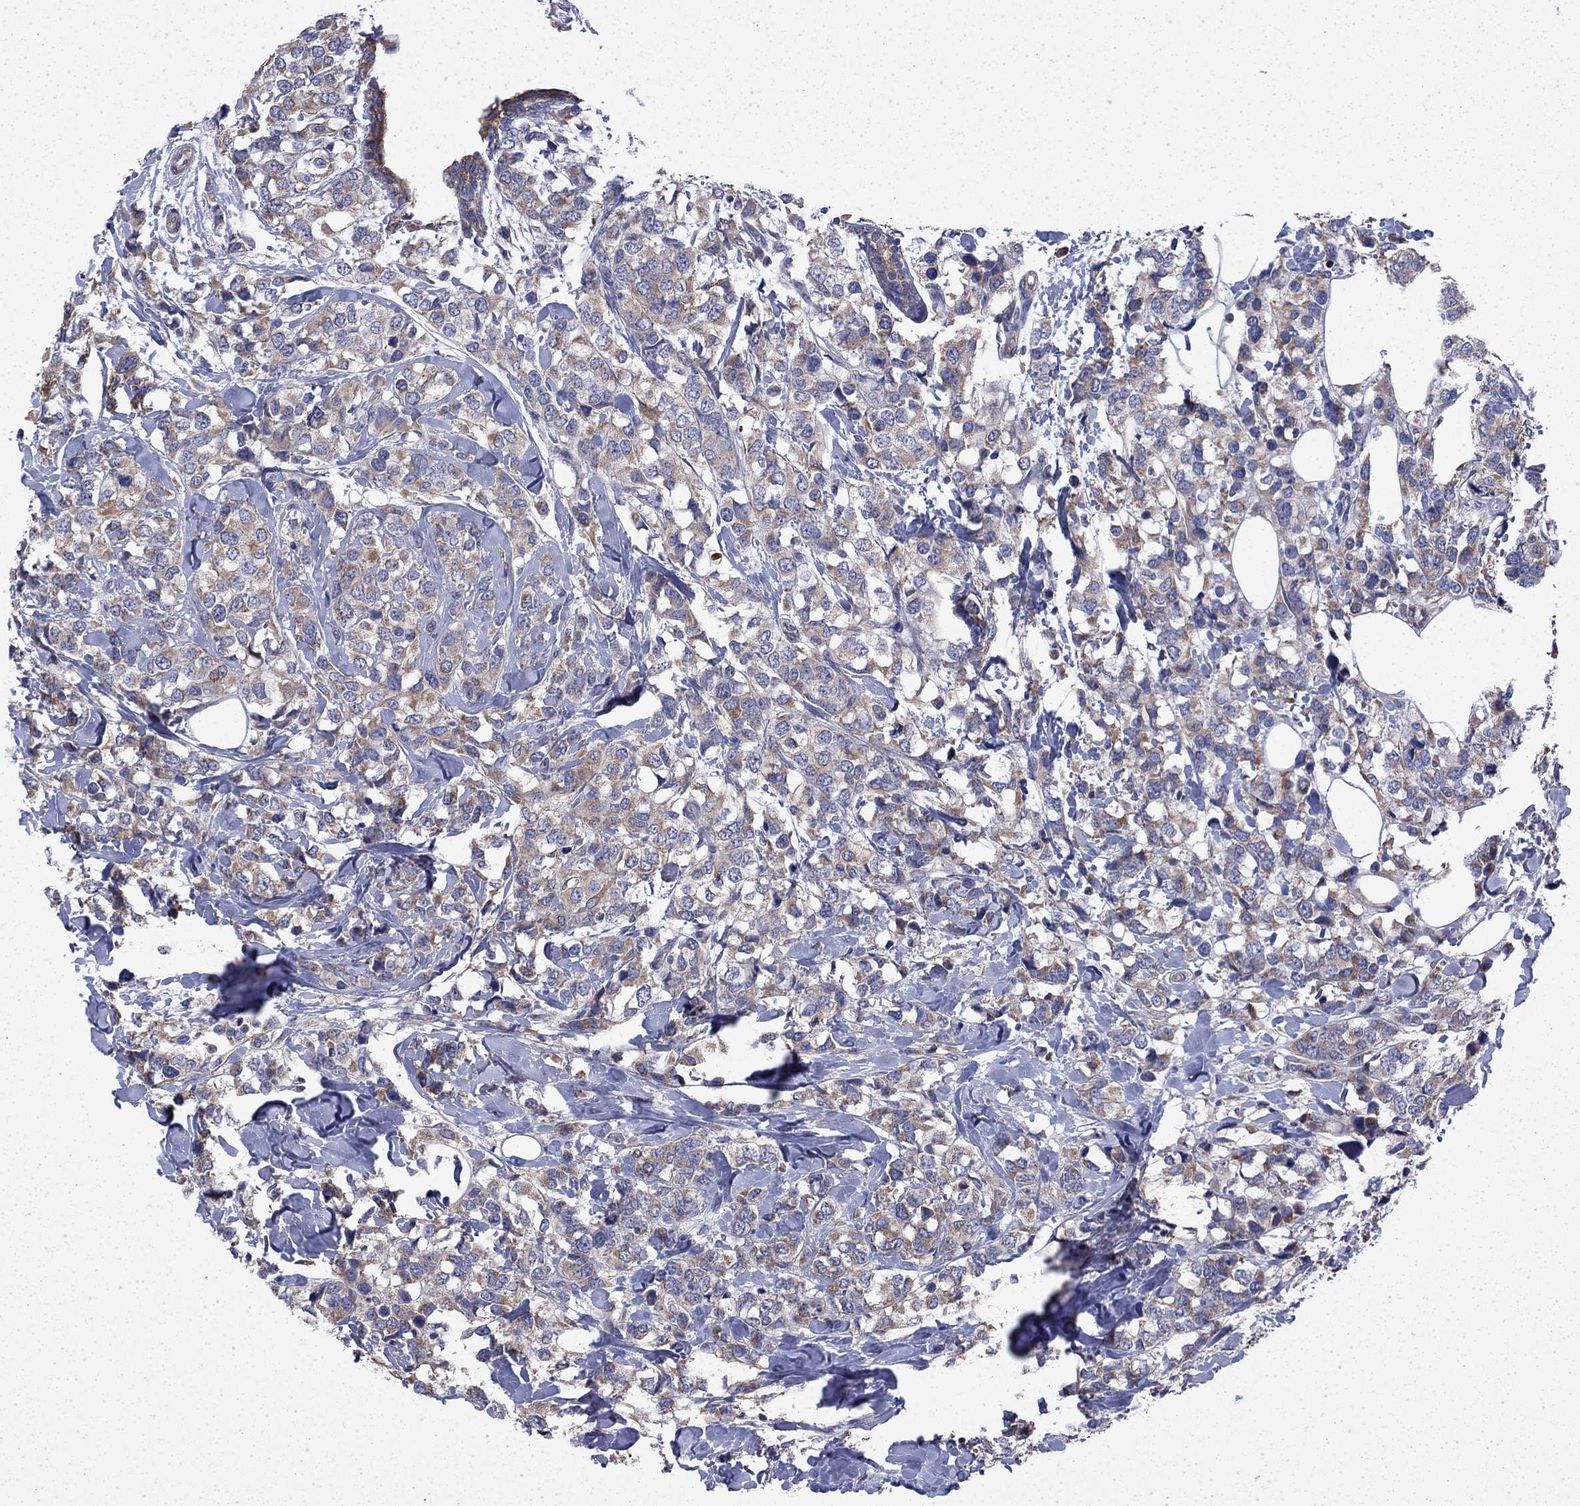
{"staining": {"intensity": "moderate", "quantity": "<25%", "location": "cytoplasmic/membranous"}, "tissue": "breast cancer", "cell_type": "Tumor cells", "image_type": "cancer", "snomed": [{"axis": "morphology", "description": "Lobular carcinoma"}, {"axis": "topography", "description": "Breast"}], "caption": "Immunohistochemical staining of breast cancer (lobular carcinoma) exhibits low levels of moderate cytoplasmic/membranous expression in approximately <25% of tumor cells. (DAB (3,3'-diaminobenzidine) IHC, brown staining for protein, blue staining for nuclei).", "gene": "DTNA", "patient": {"sex": "female", "age": 59}}